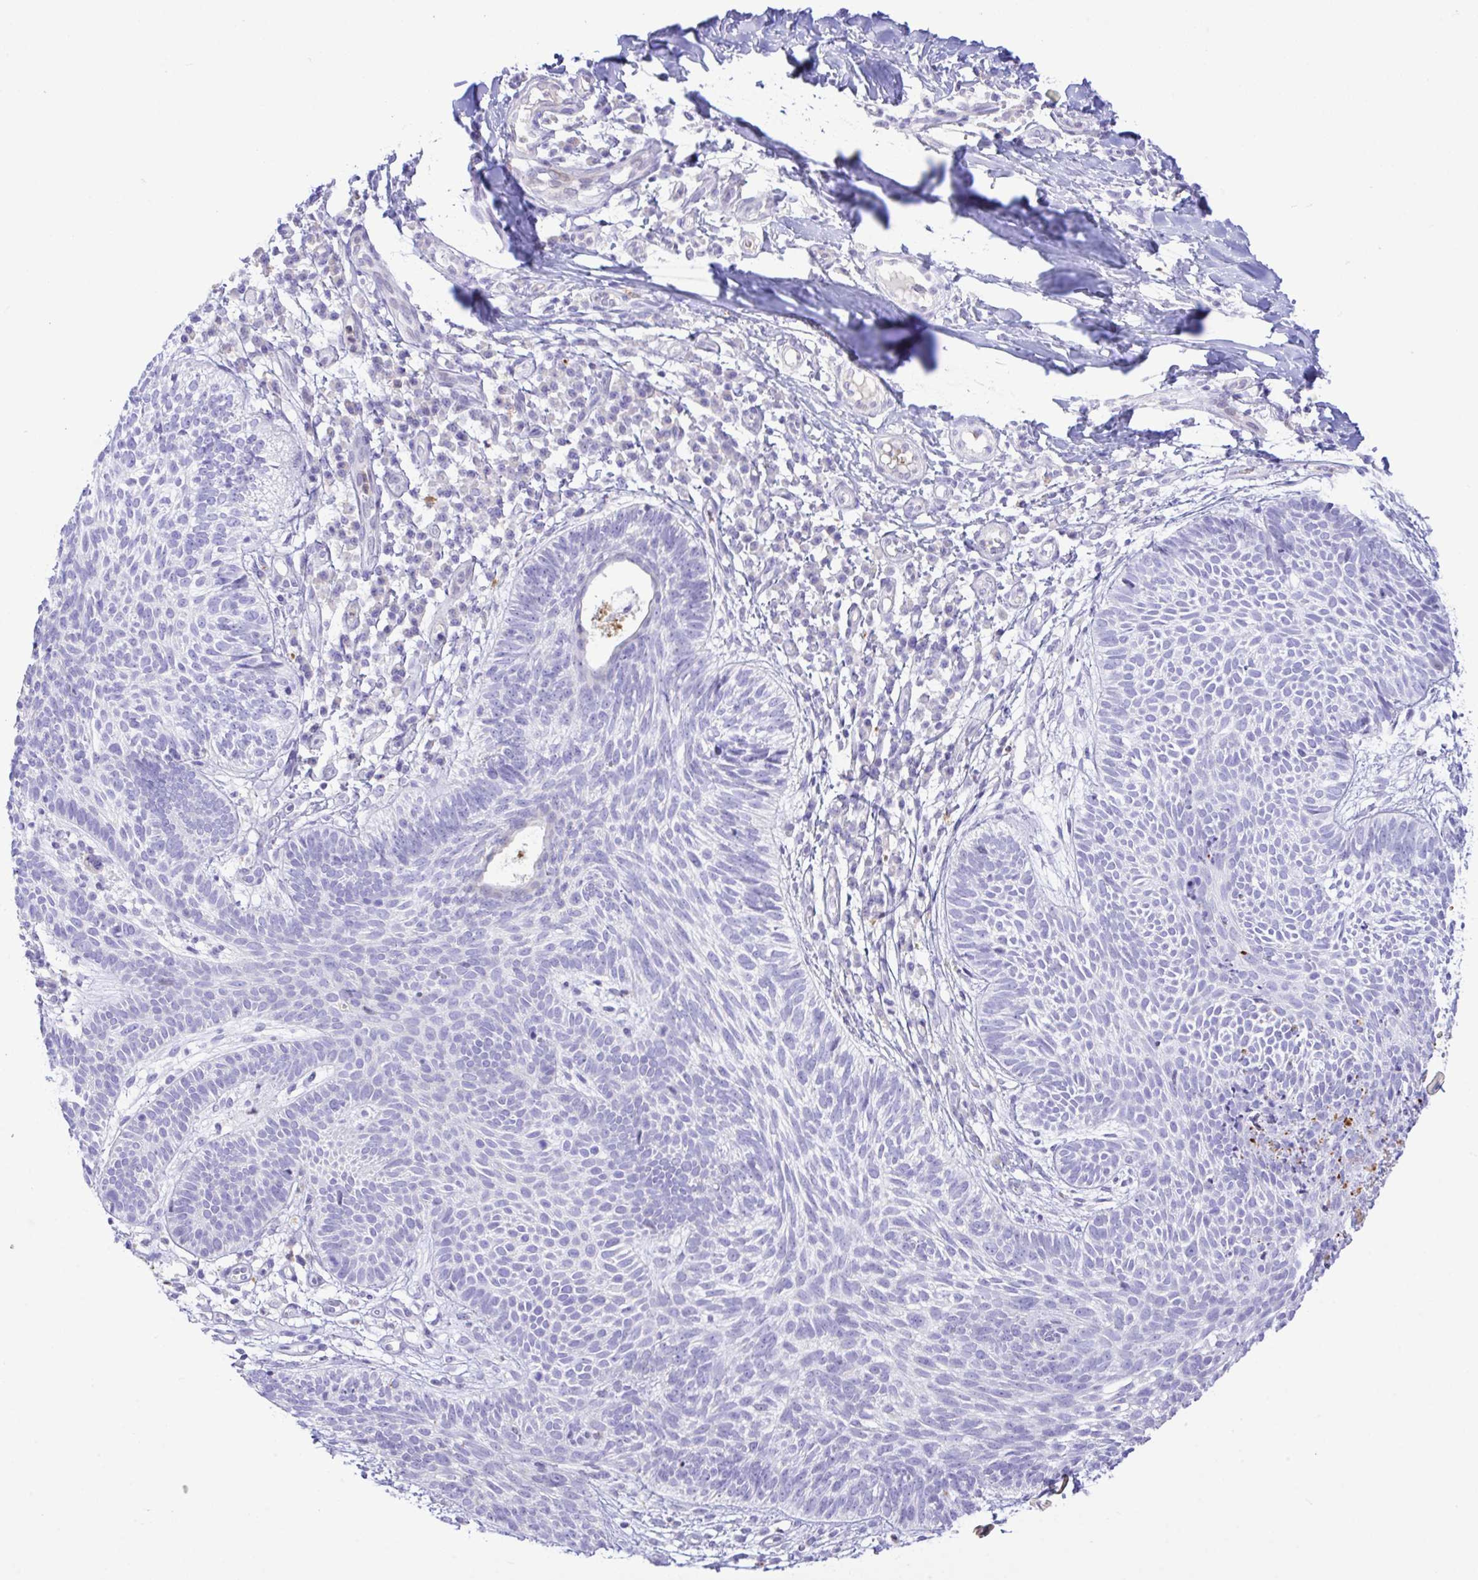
{"staining": {"intensity": "negative", "quantity": "none", "location": "none"}, "tissue": "skin cancer", "cell_type": "Tumor cells", "image_type": "cancer", "snomed": [{"axis": "morphology", "description": "Basal cell carcinoma"}, {"axis": "topography", "description": "Skin"}, {"axis": "topography", "description": "Skin of leg"}], "caption": "Photomicrograph shows no significant protein positivity in tumor cells of skin cancer.", "gene": "ZNF221", "patient": {"sex": "female", "age": 87}}